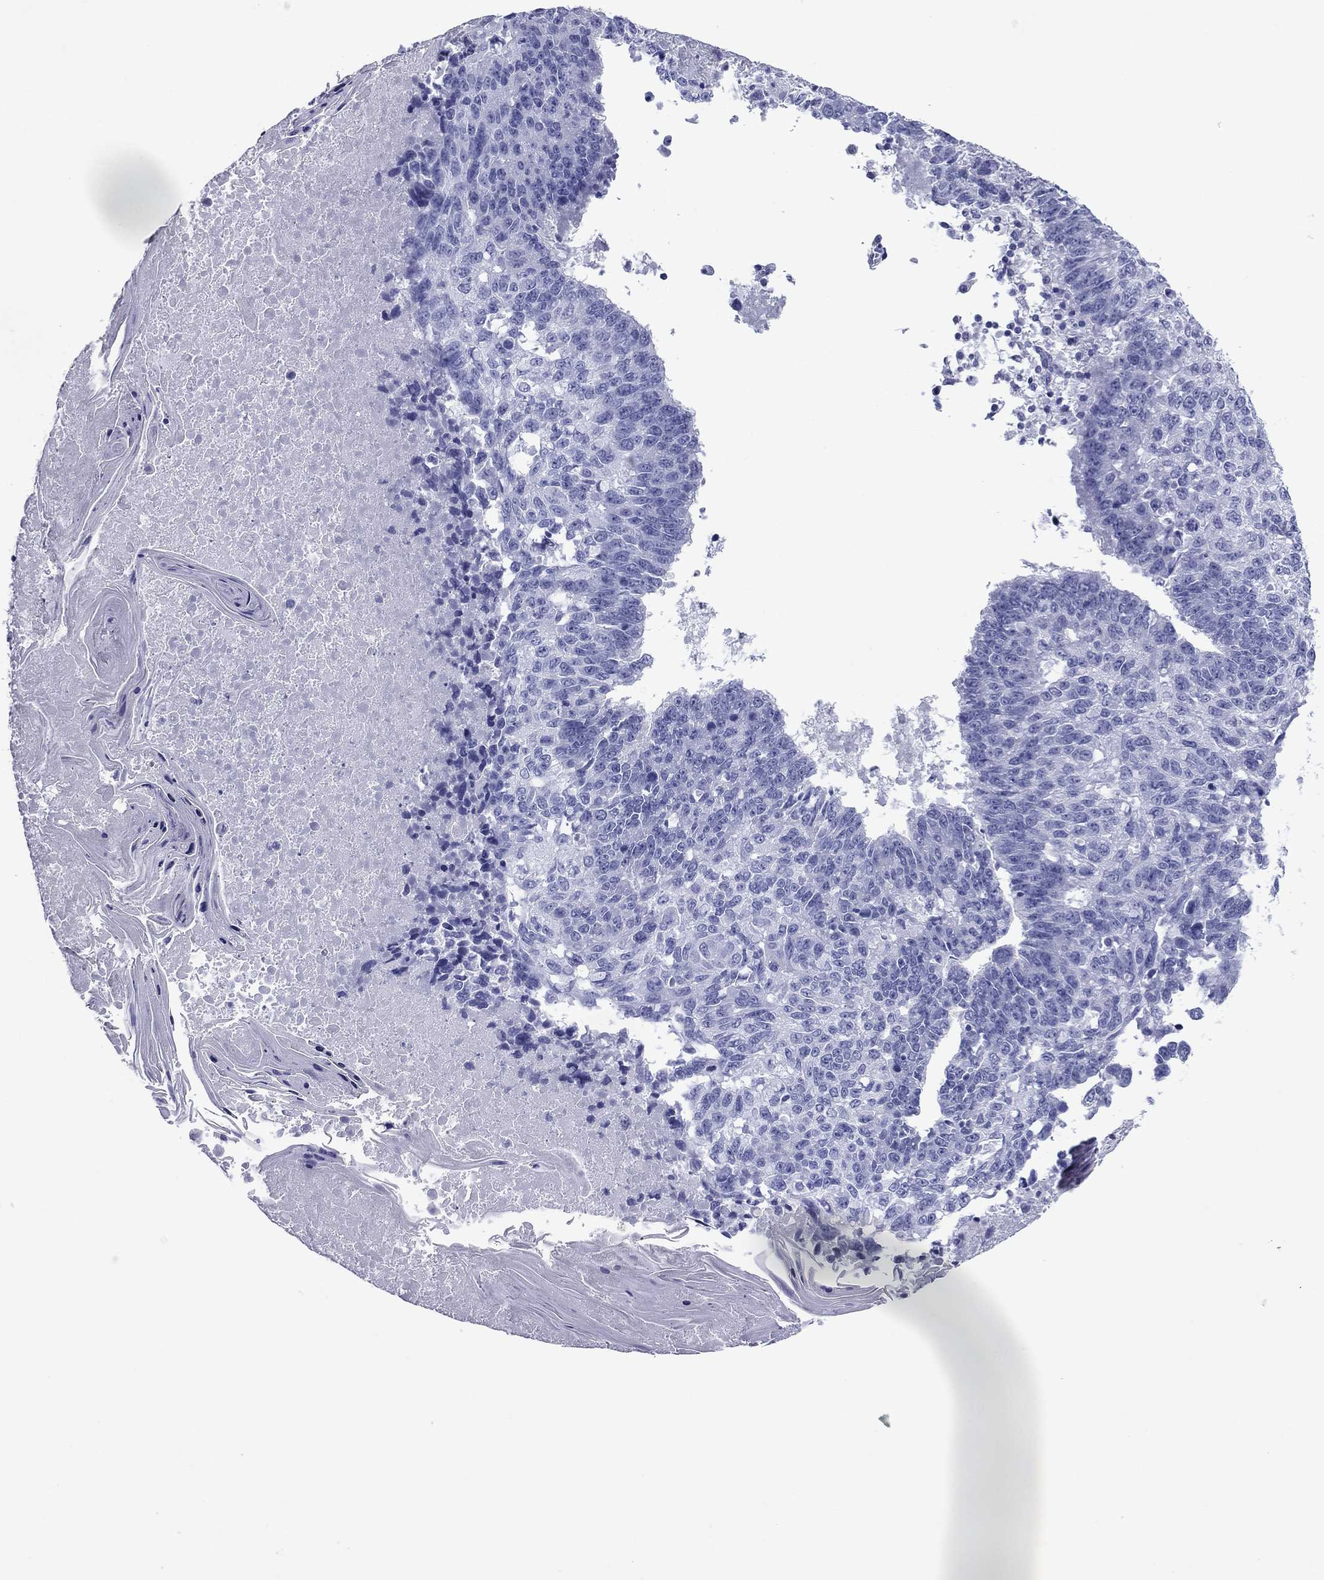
{"staining": {"intensity": "negative", "quantity": "none", "location": "none"}, "tissue": "lung cancer", "cell_type": "Tumor cells", "image_type": "cancer", "snomed": [{"axis": "morphology", "description": "Squamous cell carcinoma, NOS"}, {"axis": "topography", "description": "Lung"}], "caption": "IHC histopathology image of lung squamous cell carcinoma stained for a protein (brown), which exhibits no expression in tumor cells. (DAB immunohistochemistry (IHC) with hematoxylin counter stain).", "gene": "ATP4A", "patient": {"sex": "male", "age": 73}}